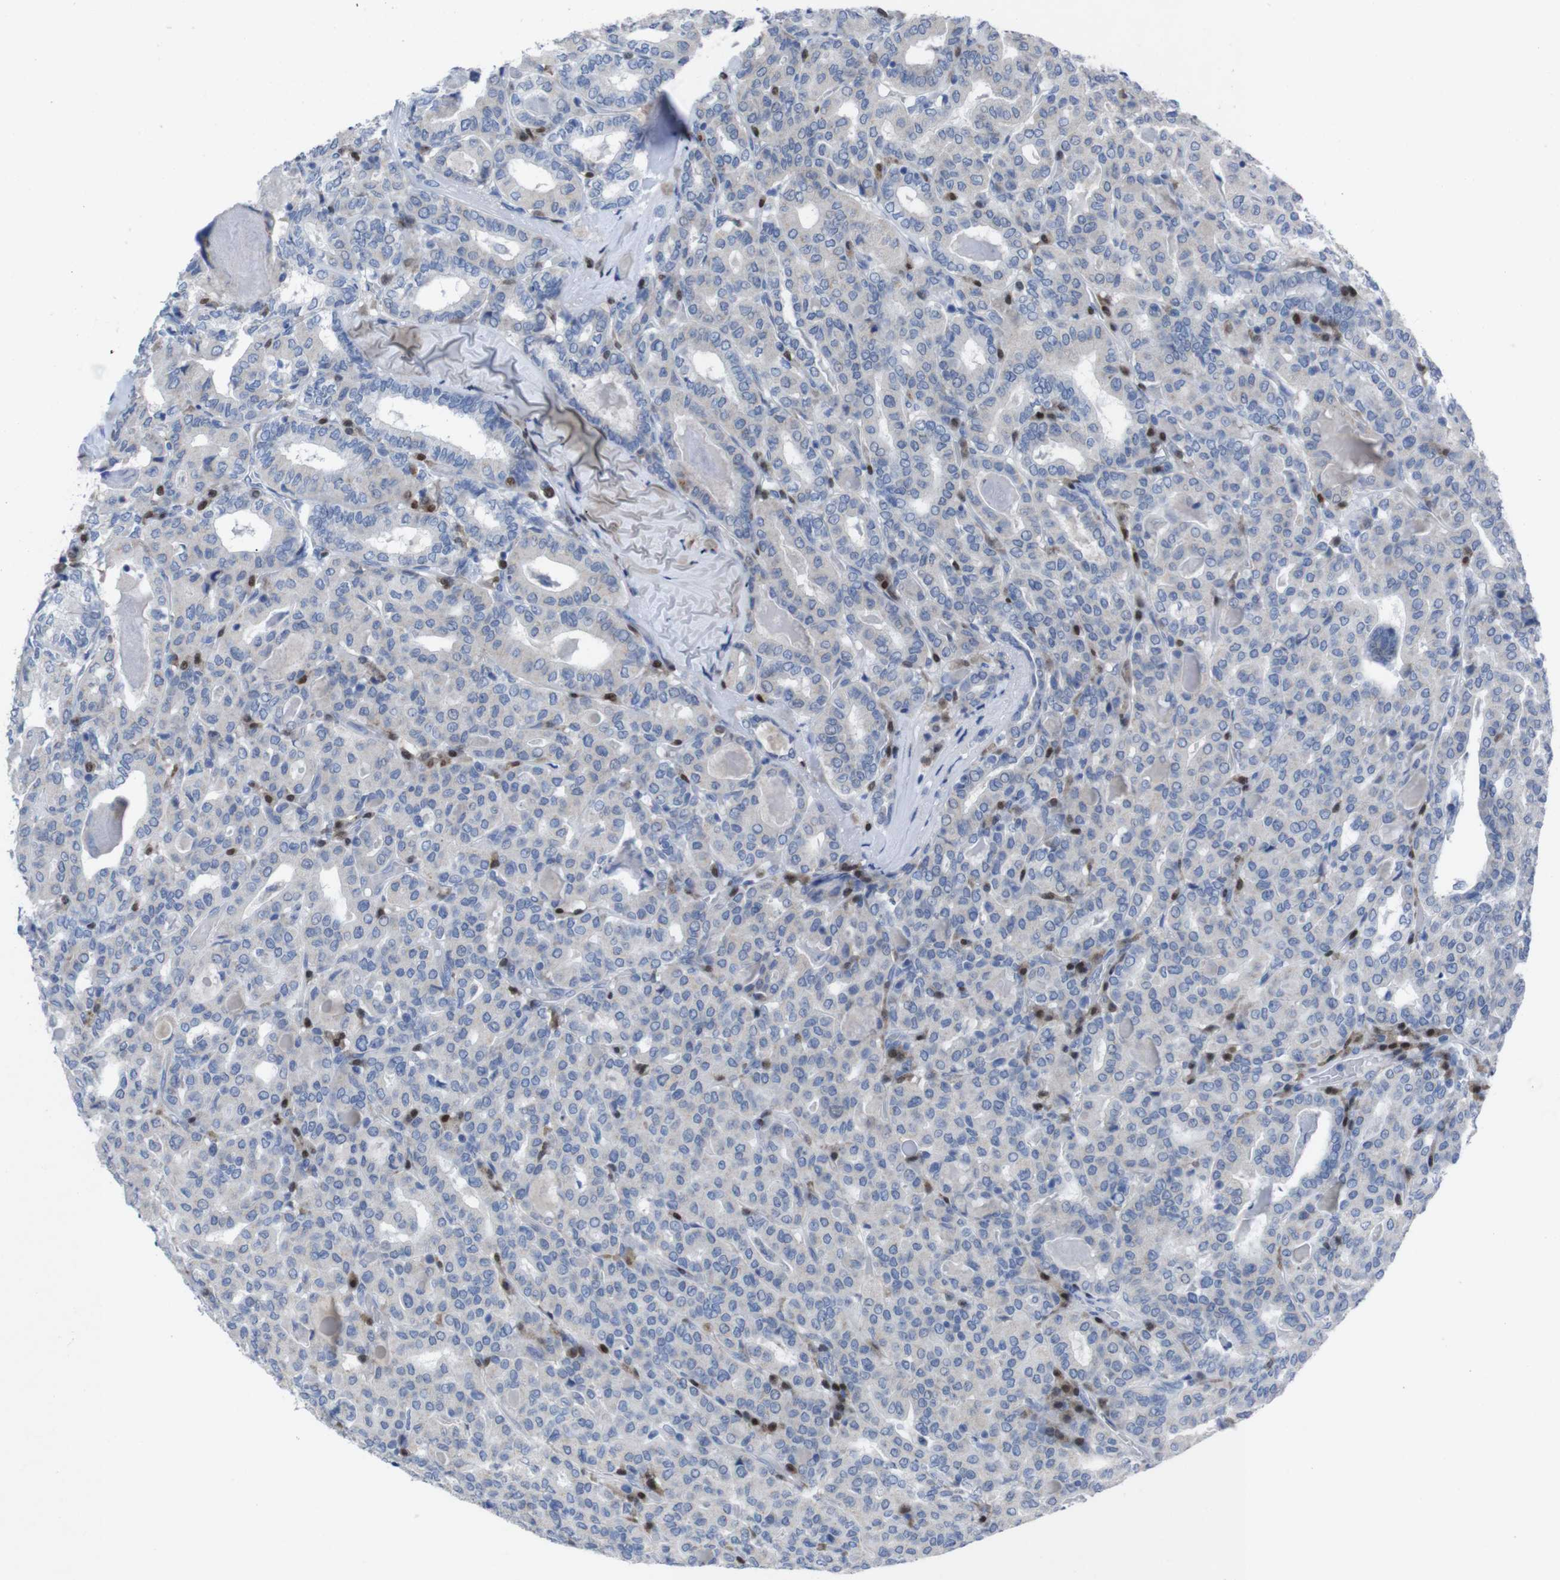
{"staining": {"intensity": "negative", "quantity": "none", "location": "none"}, "tissue": "thyroid cancer", "cell_type": "Tumor cells", "image_type": "cancer", "snomed": [{"axis": "morphology", "description": "Papillary adenocarcinoma, NOS"}, {"axis": "topography", "description": "Thyroid gland"}], "caption": "DAB (3,3'-diaminobenzidine) immunohistochemical staining of human thyroid papillary adenocarcinoma demonstrates no significant positivity in tumor cells.", "gene": "IRF4", "patient": {"sex": "female", "age": 42}}